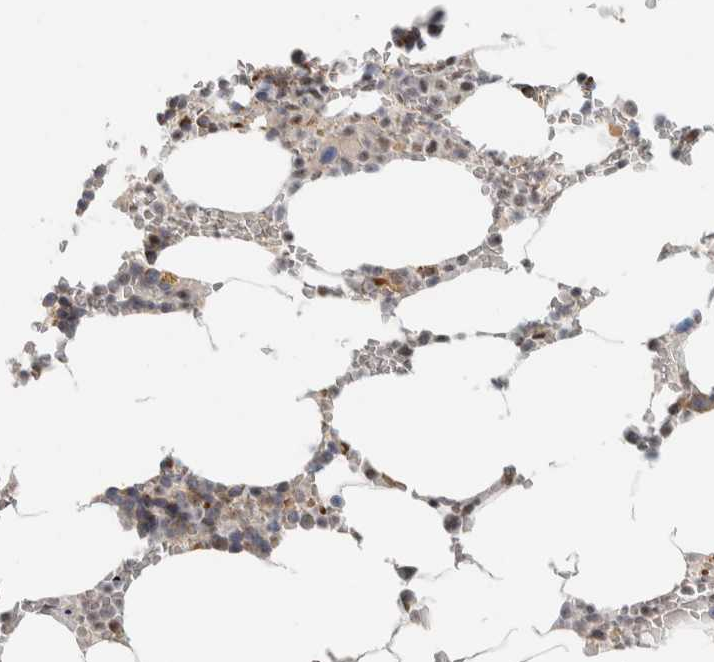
{"staining": {"intensity": "moderate", "quantity": "25%-75%", "location": "cytoplasmic/membranous"}, "tissue": "bone marrow", "cell_type": "Hematopoietic cells", "image_type": "normal", "snomed": [{"axis": "morphology", "description": "Normal tissue, NOS"}, {"axis": "topography", "description": "Bone marrow"}], "caption": "Bone marrow stained for a protein (brown) demonstrates moderate cytoplasmic/membranous positive staining in about 25%-75% of hematopoietic cells.", "gene": "ZBTB2", "patient": {"sex": "male", "age": 70}}